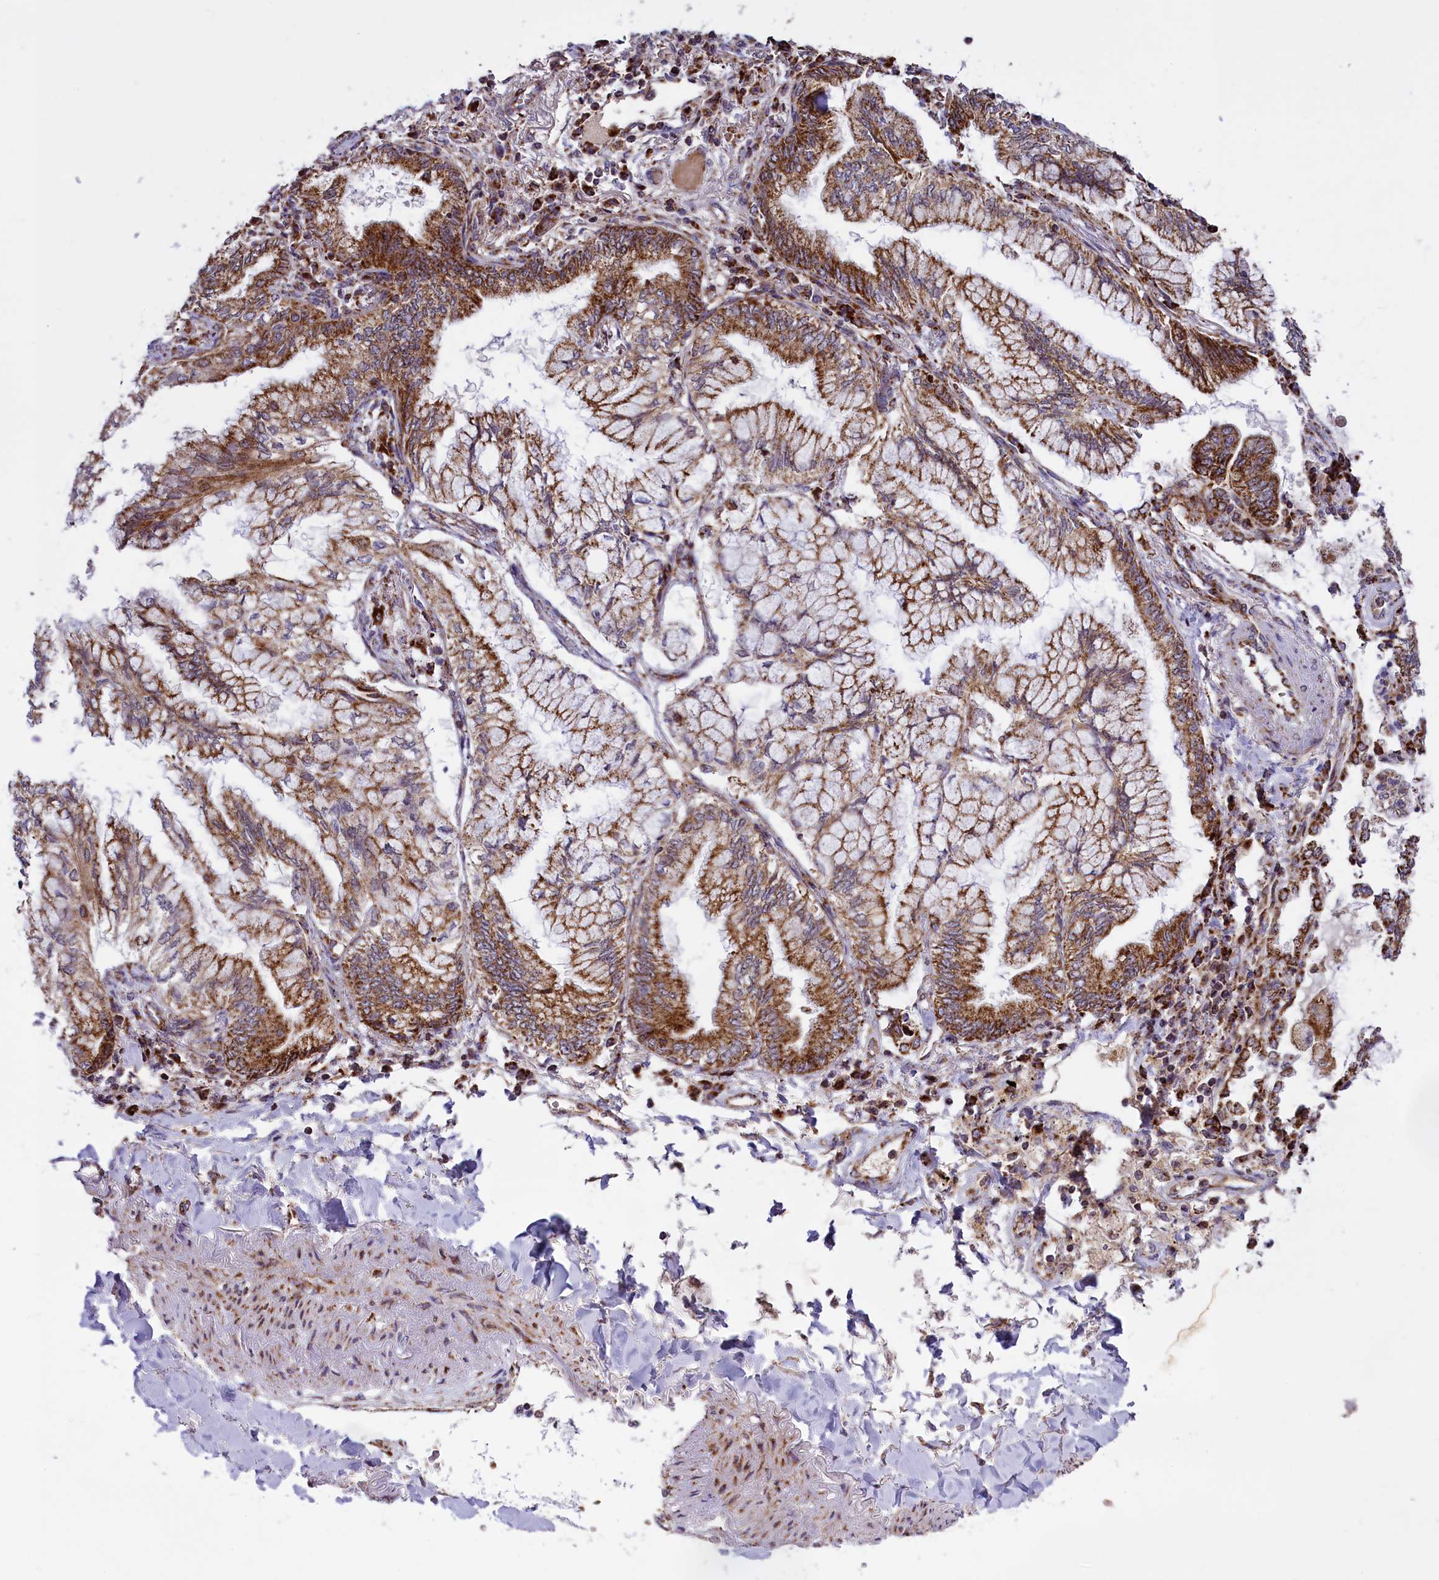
{"staining": {"intensity": "strong", "quantity": ">75%", "location": "cytoplasmic/membranous"}, "tissue": "lung cancer", "cell_type": "Tumor cells", "image_type": "cancer", "snomed": [{"axis": "morphology", "description": "Adenocarcinoma, NOS"}, {"axis": "topography", "description": "Lung"}], "caption": "About >75% of tumor cells in lung cancer (adenocarcinoma) reveal strong cytoplasmic/membranous protein expression as visualized by brown immunohistochemical staining.", "gene": "NDUFS5", "patient": {"sex": "female", "age": 70}}